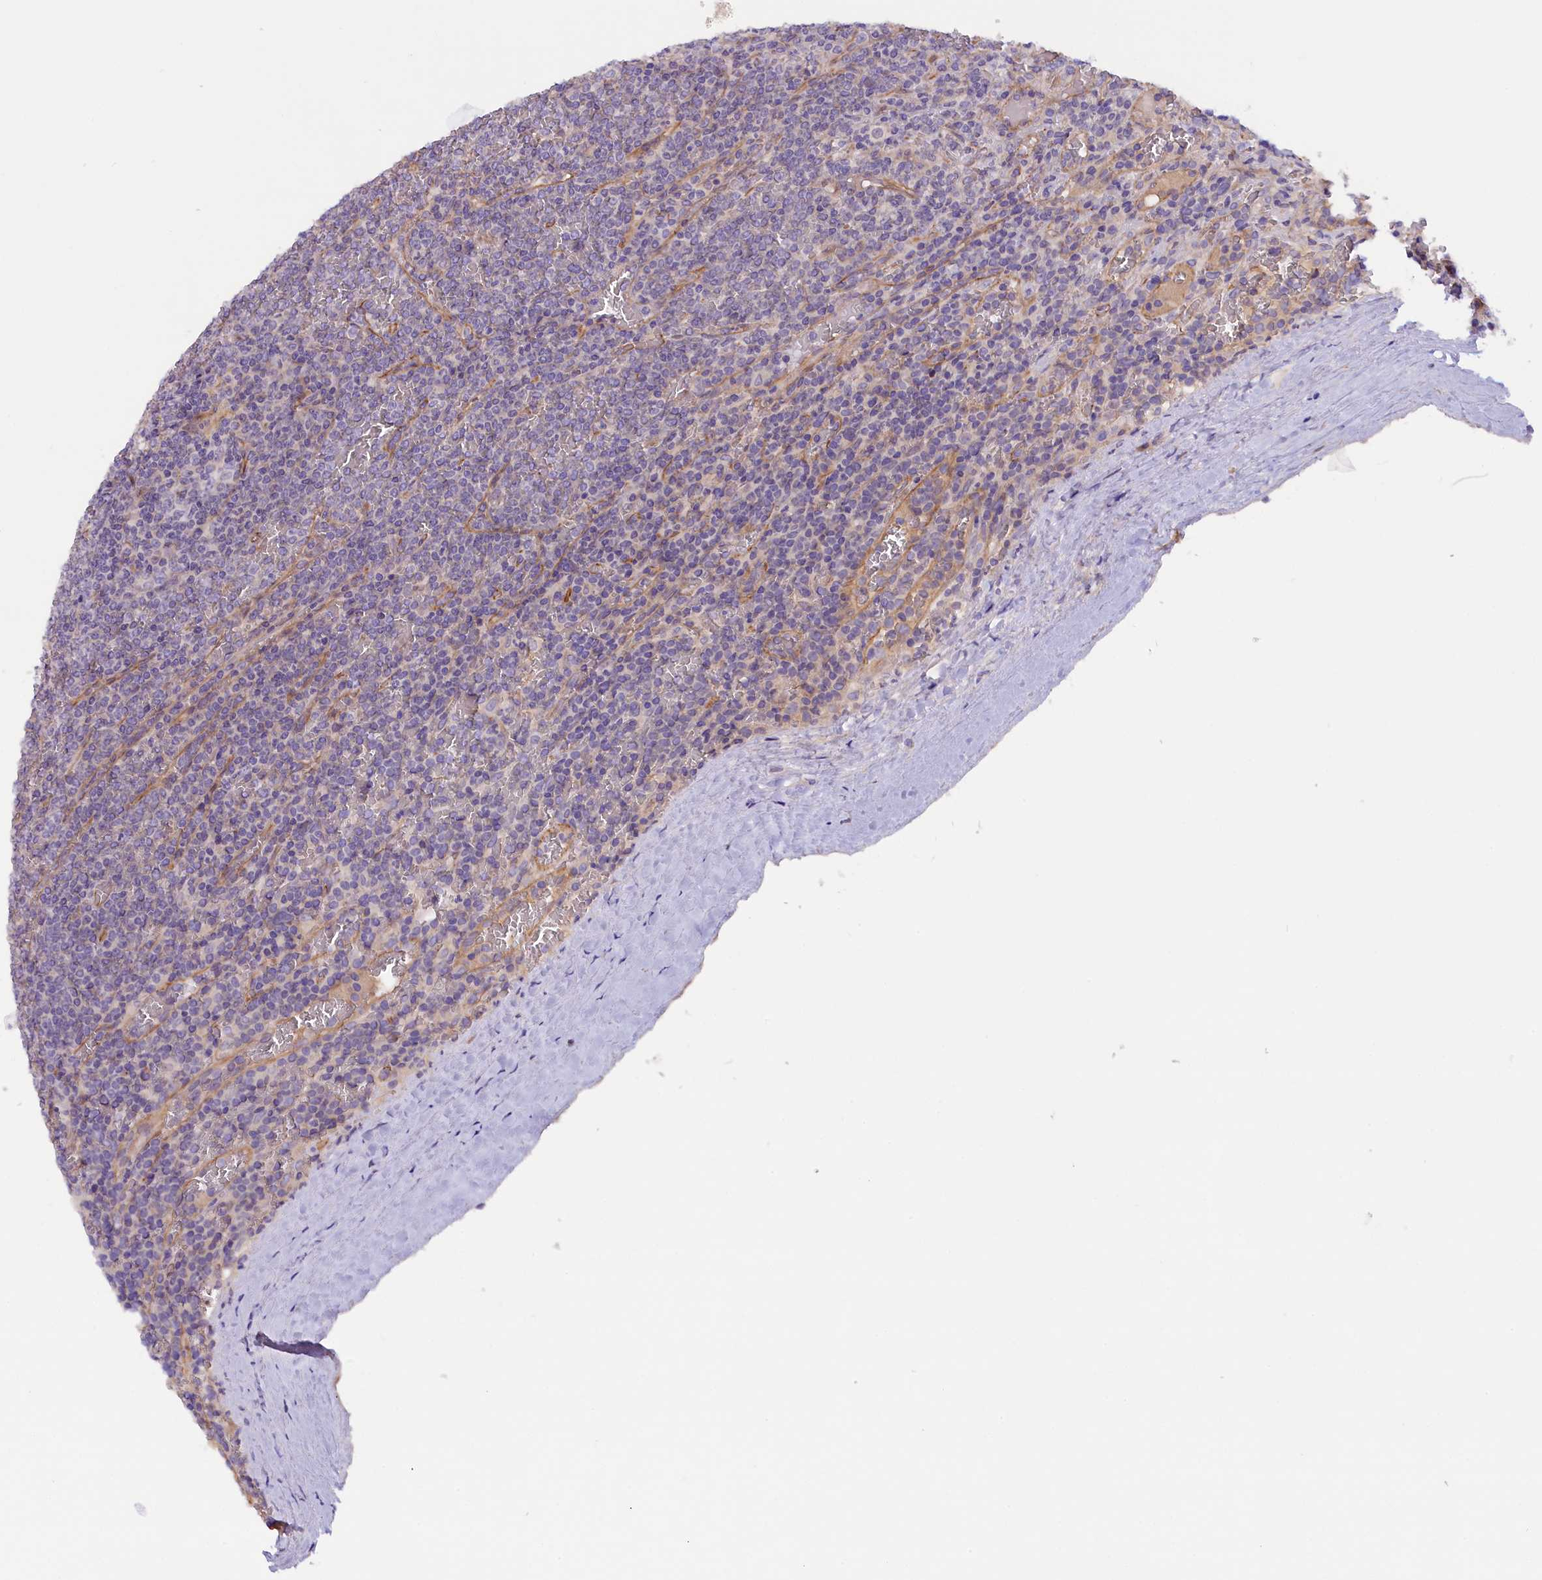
{"staining": {"intensity": "negative", "quantity": "none", "location": "none"}, "tissue": "lymphoma", "cell_type": "Tumor cells", "image_type": "cancer", "snomed": [{"axis": "morphology", "description": "Malignant lymphoma, non-Hodgkin's type, Low grade"}, {"axis": "topography", "description": "Spleen"}], "caption": "IHC histopathology image of neoplastic tissue: malignant lymphoma, non-Hodgkin's type (low-grade) stained with DAB (3,3'-diaminobenzidine) exhibits no significant protein expression in tumor cells. (DAB (3,3'-diaminobenzidine) IHC visualized using brightfield microscopy, high magnification).", "gene": "CCDC32", "patient": {"sex": "female", "age": 19}}